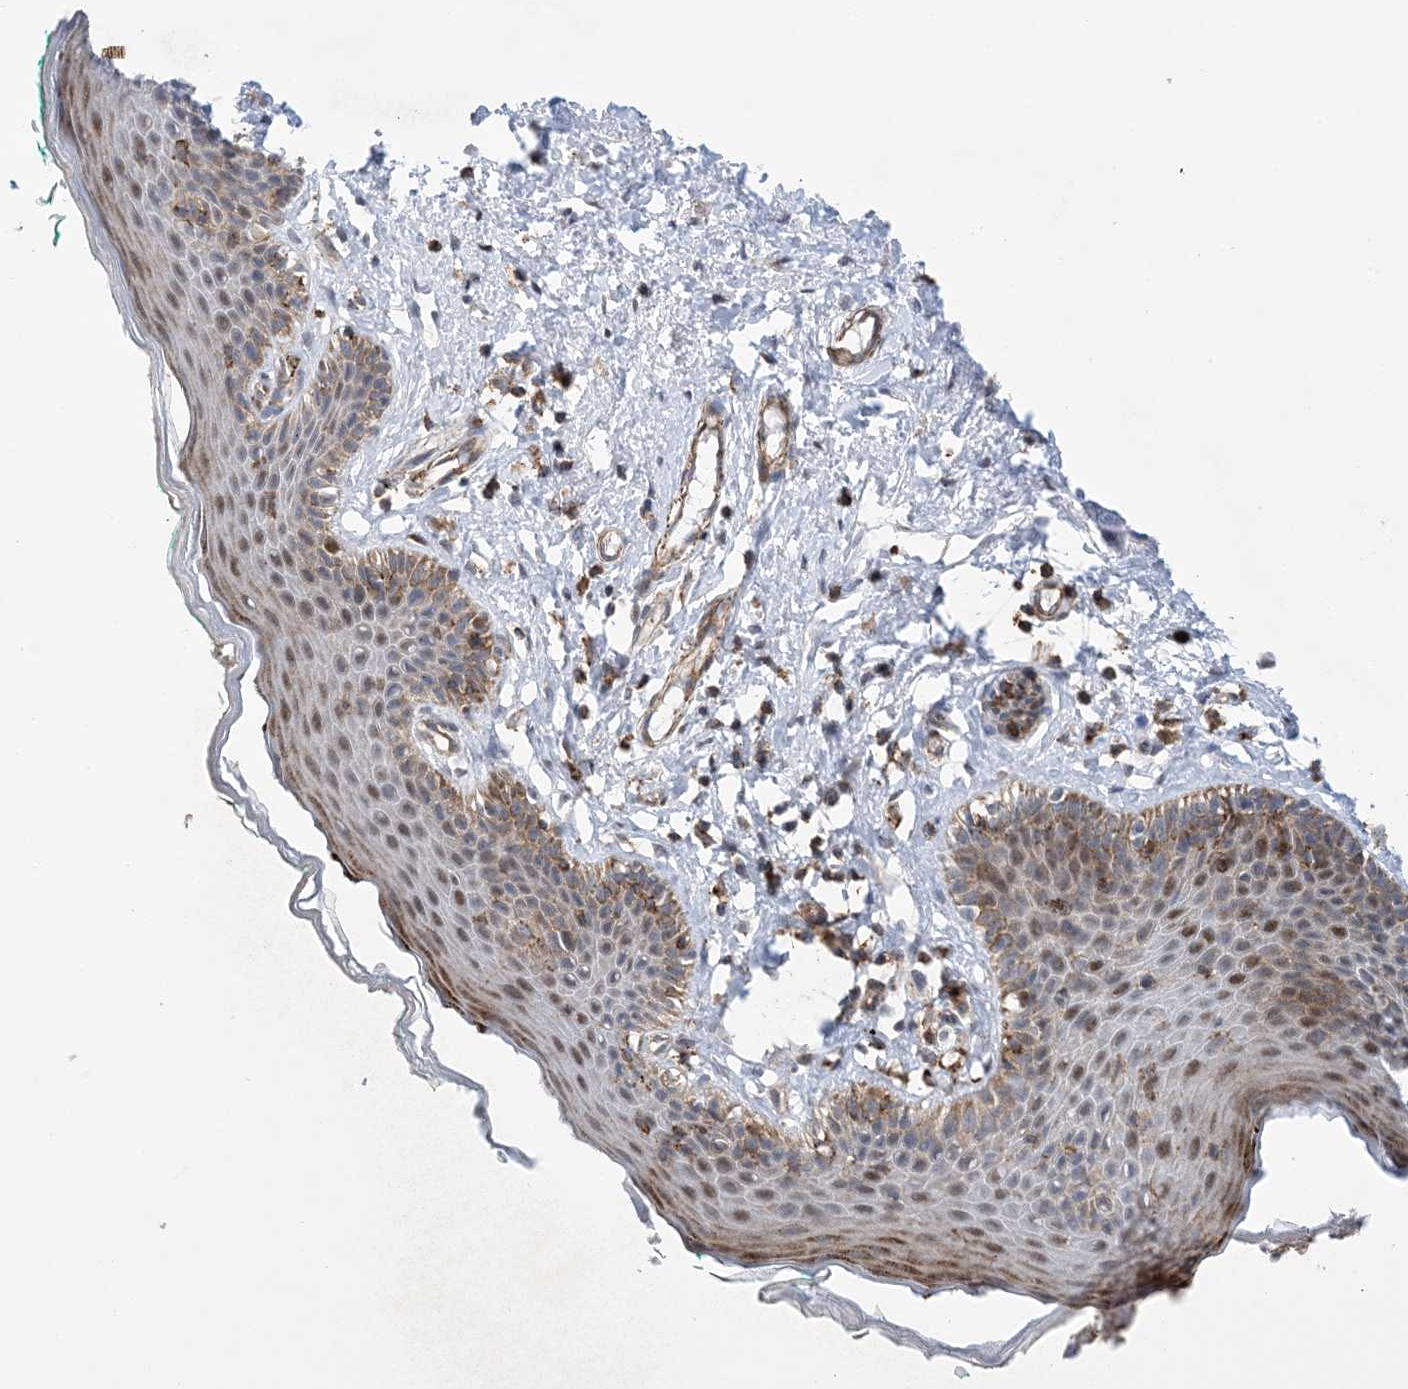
{"staining": {"intensity": "moderate", "quantity": "25%-75%", "location": "cytoplasmic/membranous,nuclear"}, "tissue": "skin", "cell_type": "Epidermal cells", "image_type": "normal", "snomed": [{"axis": "morphology", "description": "Normal tissue, NOS"}, {"axis": "topography", "description": "Vulva"}], "caption": "Skin stained with a brown dye displays moderate cytoplasmic/membranous,nuclear positive positivity in approximately 25%-75% of epidermal cells.", "gene": "ZNF8", "patient": {"sex": "female", "age": 66}}